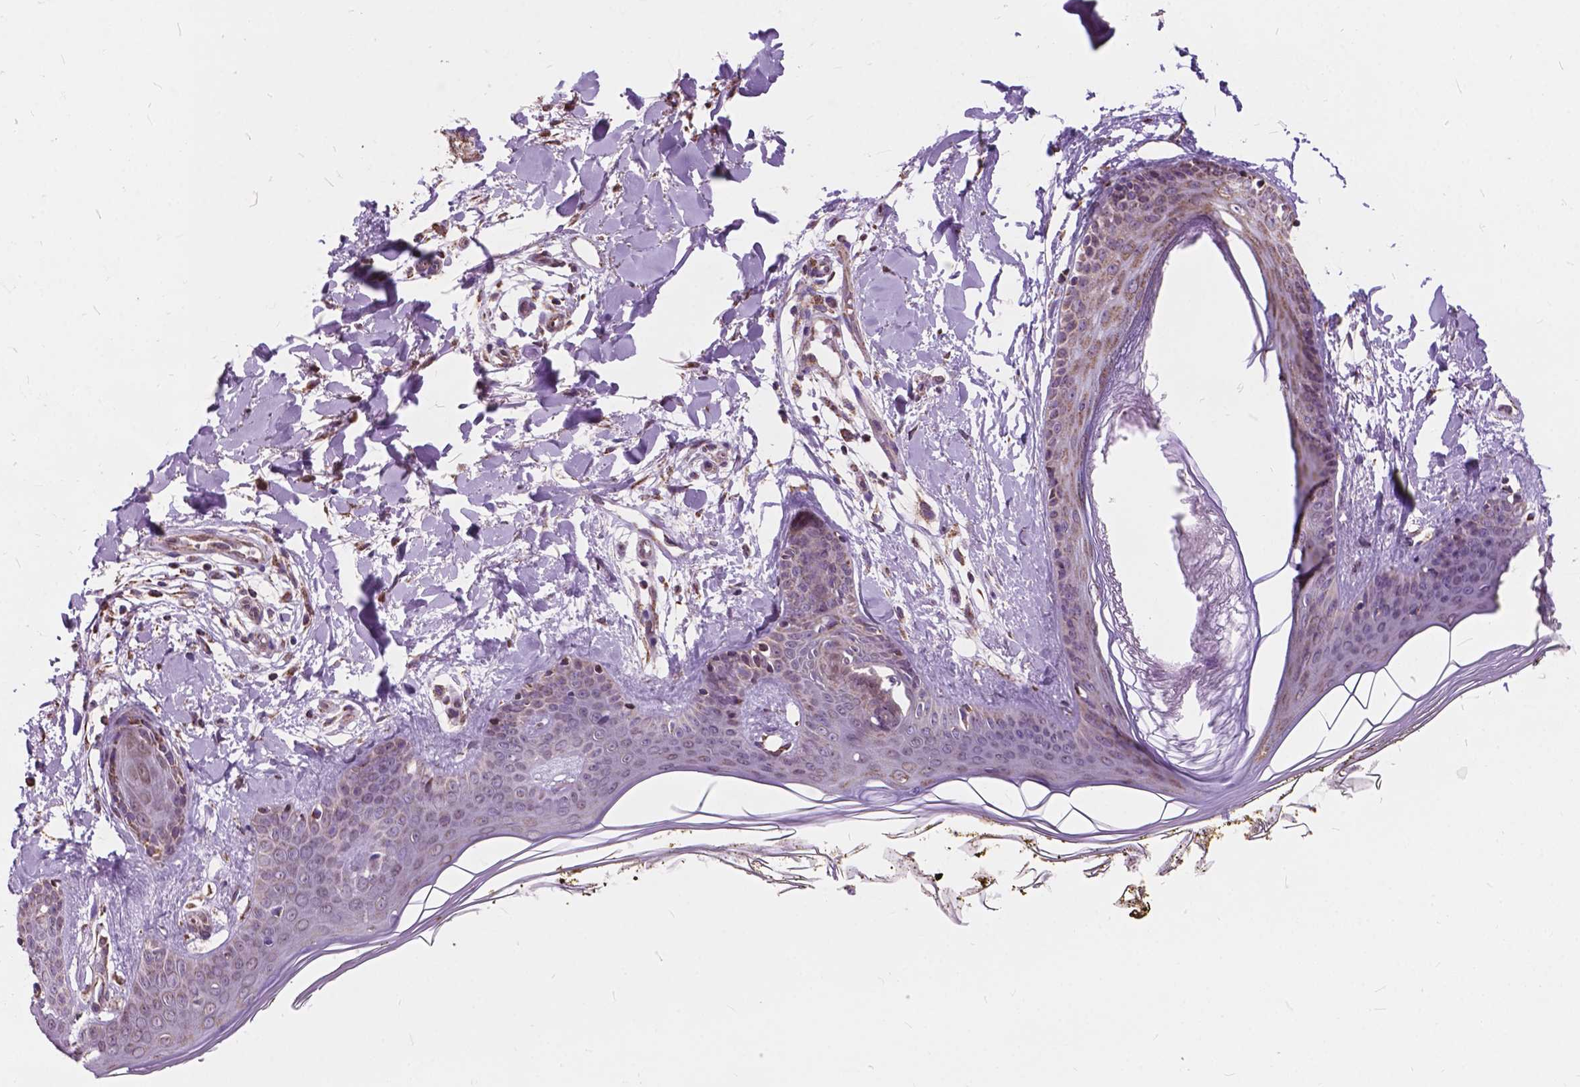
{"staining": {"intensity": "moderate", "quantity": ">75%", "location": "cytoplasmic/membranous"}, "tissue": "skin", "cell_type": "Fibroblasts", "image_type": "normal", "snomed": [{"axis": "morphology", "description": "Normal tissue, NOS"}, {"axis": "topography", "description": "Skin"}], "caption": "This micrograph exhibits IHC staining of benign skin, with medium moderate cytoplasmic/membranous staining in about >75% of fibroblasts.", "gene": "SCOC", "patient": {"sex": "female", "age": 34}}